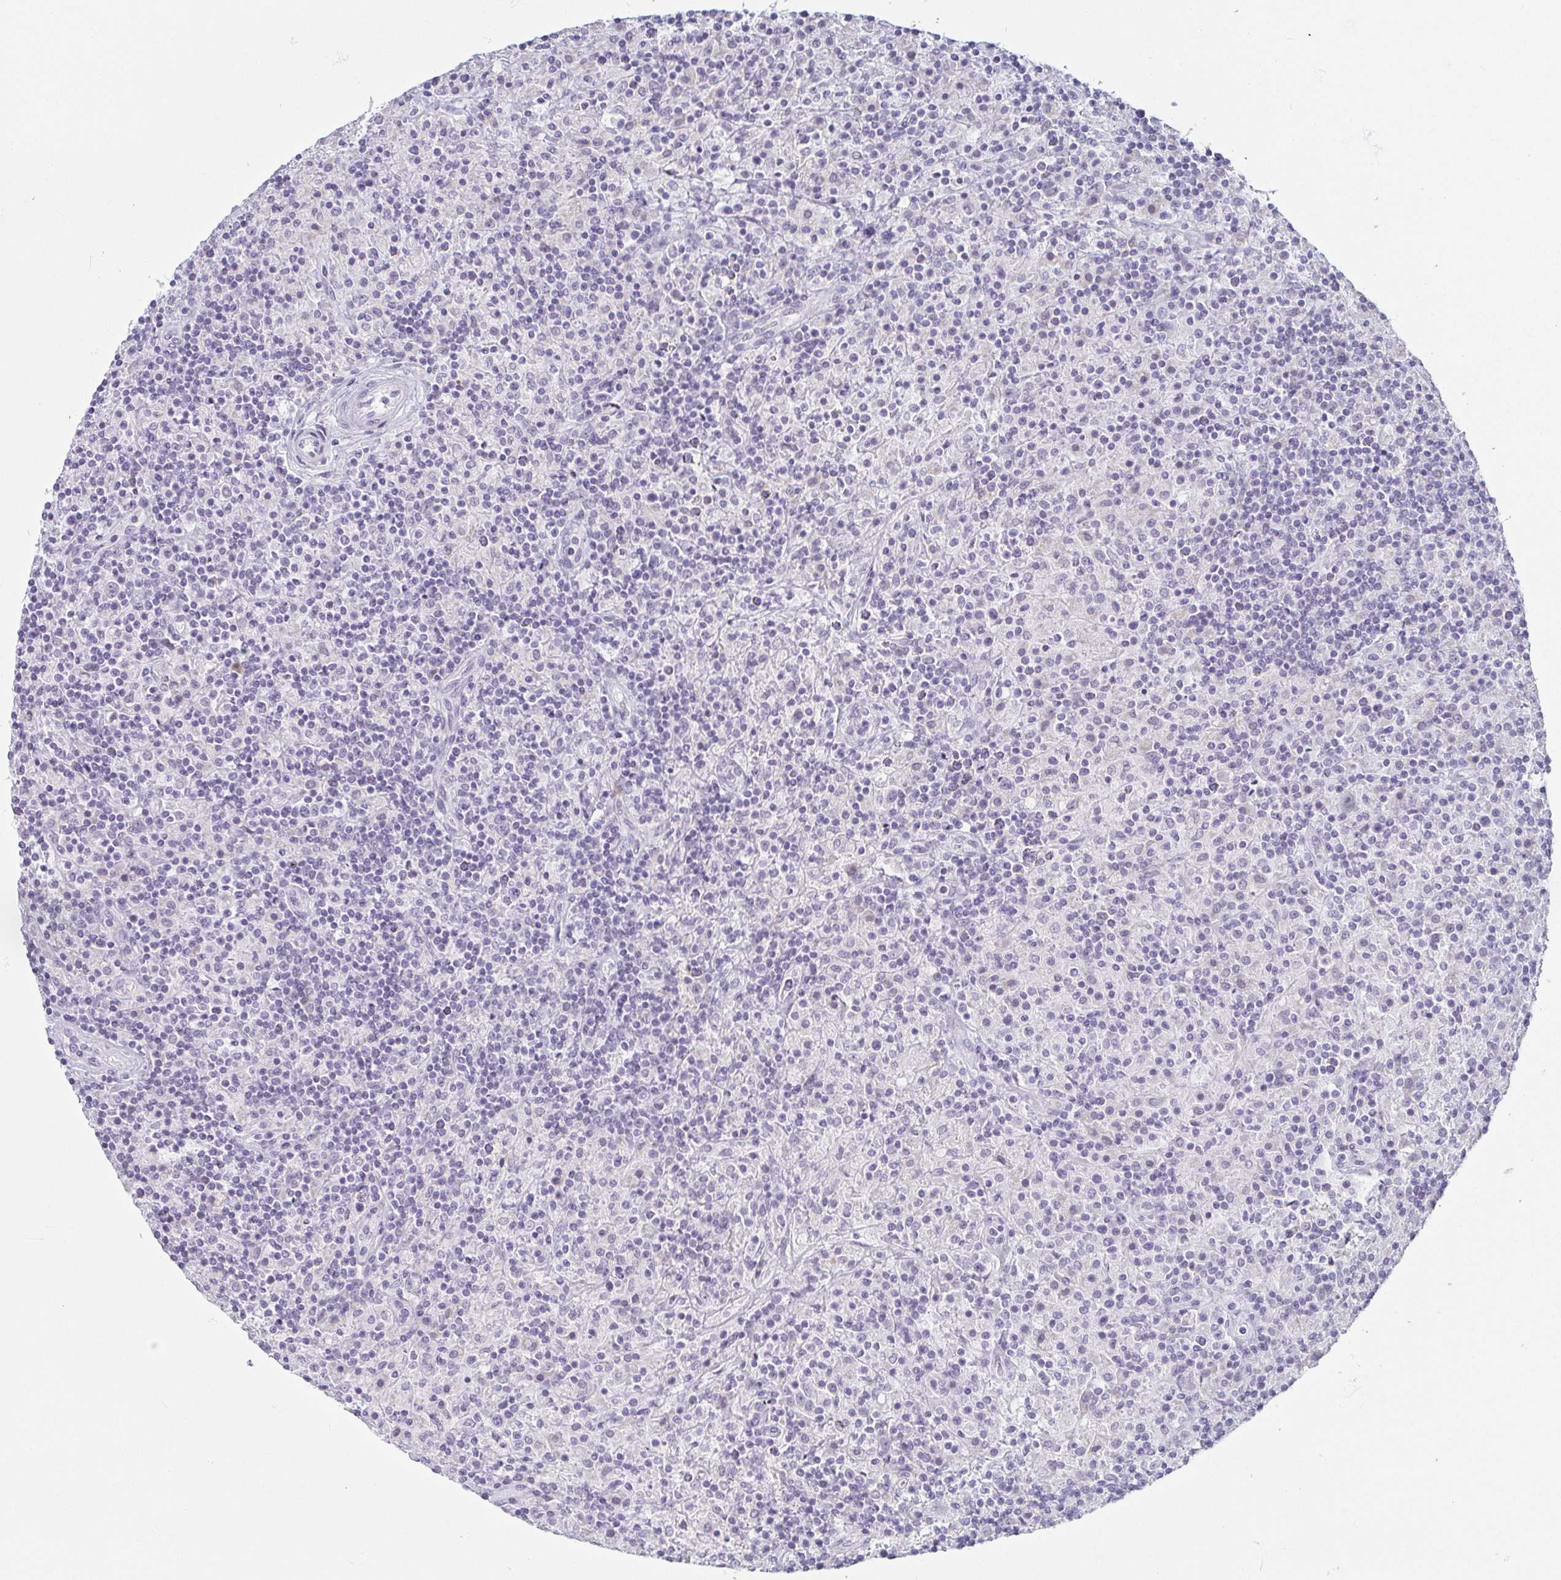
{"staining": {"intensity": "negative", "quantity": "none", "location": "none"}, "tissue": "lymphoma", "cell_type": "Tumor cells", "image_type": "cancer", "snomed": [{"axis": "morphology", "description": "Hodgkin's disease, NOS"}, {"axis": "topography", "description": "Lymph node"}], "caption": "High magnification brightfield microscopy of Hodgkin's disease stained with DAB (3,3'-diaminobenzidine) (brown) and counterstained with hematoxylin (blue): tumor cells show no significant staining.", "gene": "PRR27", "patient": {"sex": "male", "age": 70}}